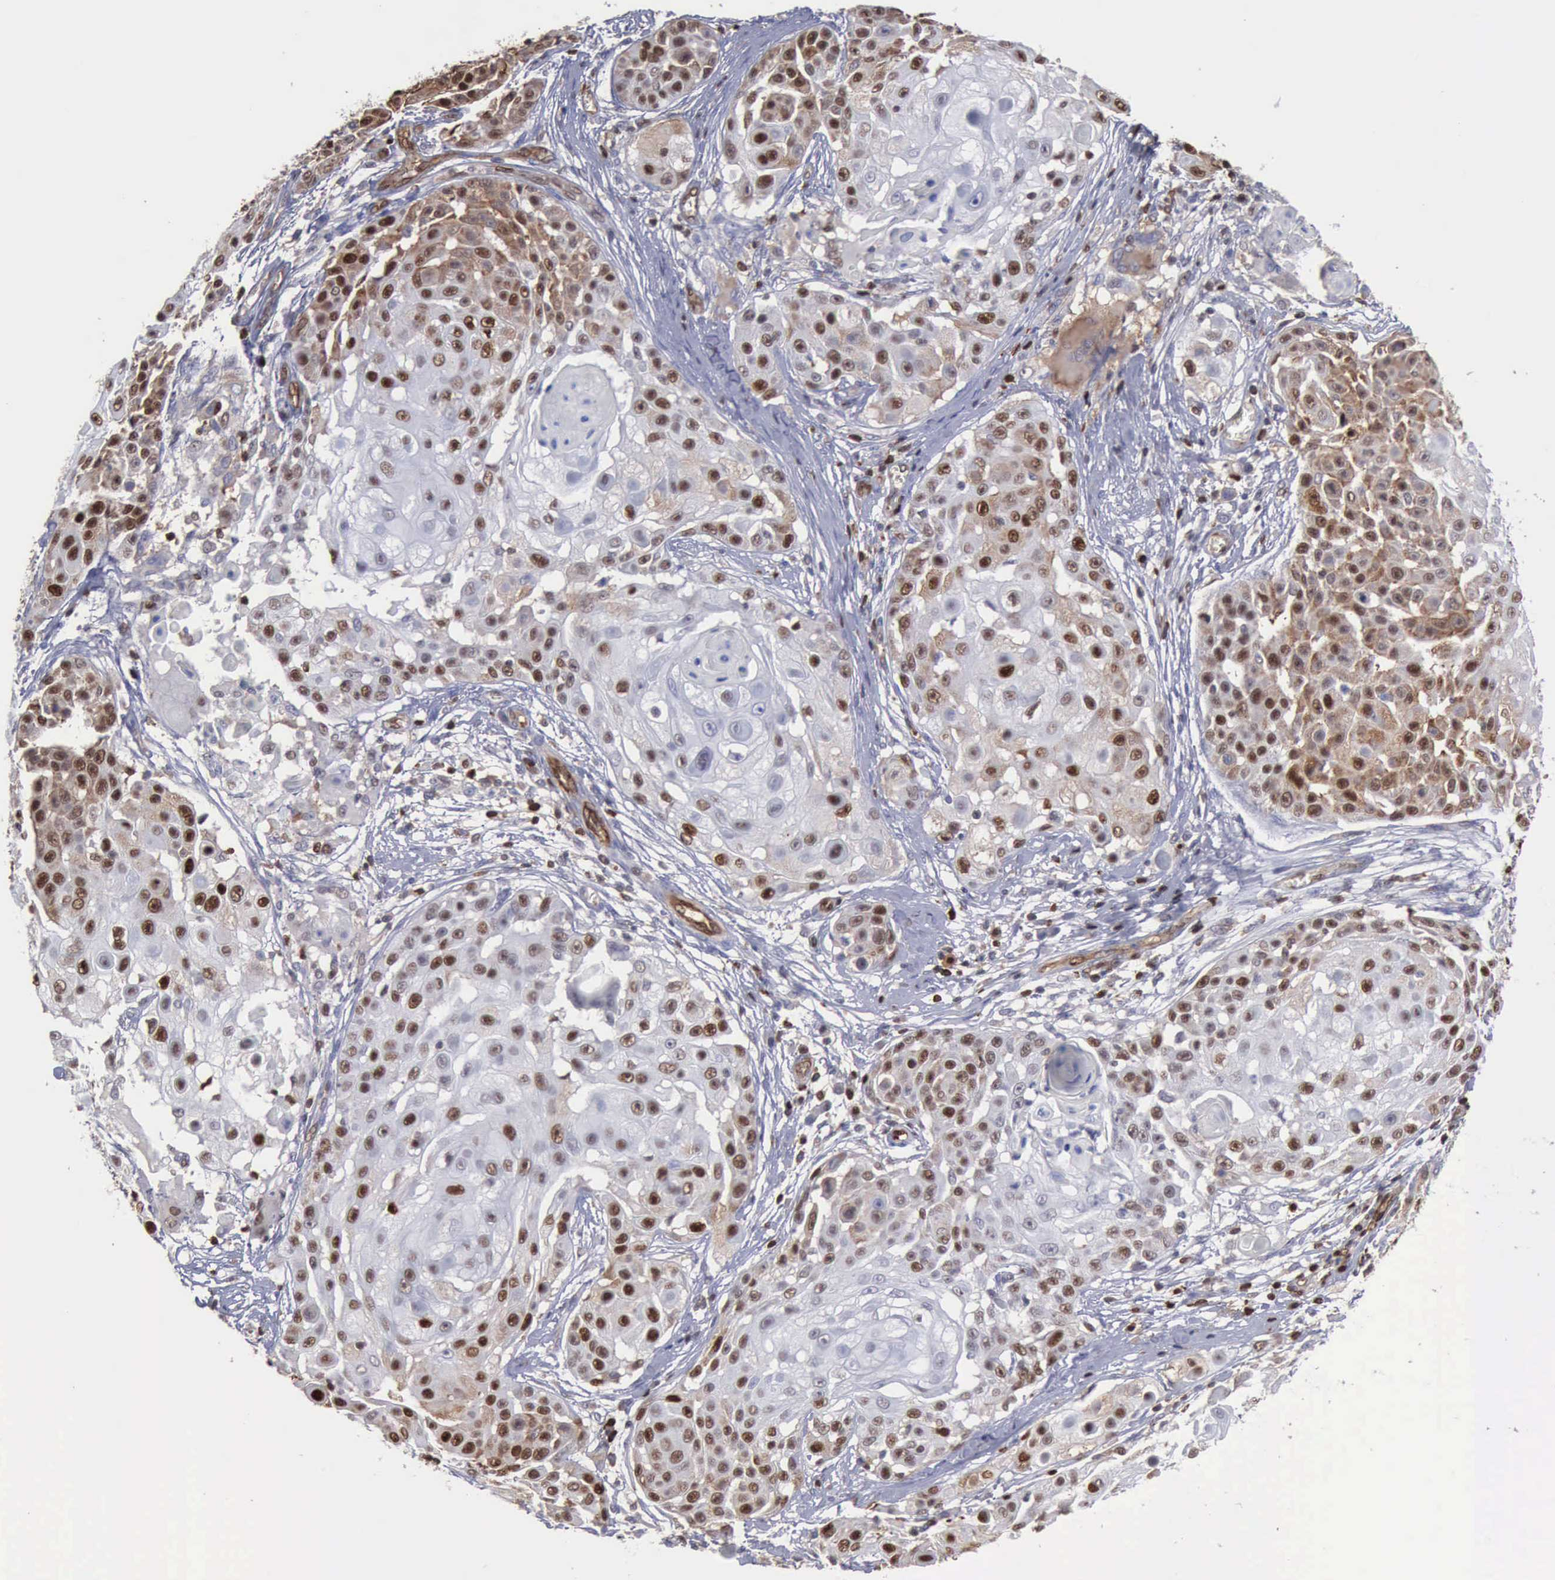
{"staining": {"intensity": "strong", "quantity": "25%-75%", "location": "cytoplasmic/membranous,nuclear"}, "tissue": "skin cancer", "cell_type": "Tumor cells", "image_type": "cancer", "snomed": [{"axis": "morphology", "description": "Squamous cell carcinoma, NOS"}, {"axis": "topography", "description": "Skin"}], "caption": "Brown immunohistochemical staining in squamous cell carcinoma (skin) reveals strong cytoplasmic/membranous and nuclear positivity in about 25%-75% of tumor cells. (brown staining indicates protein expression, while blue staining denotes nuclei).", "gene": "PDCD4", "patient": {"sex": "female", "age": 57}}